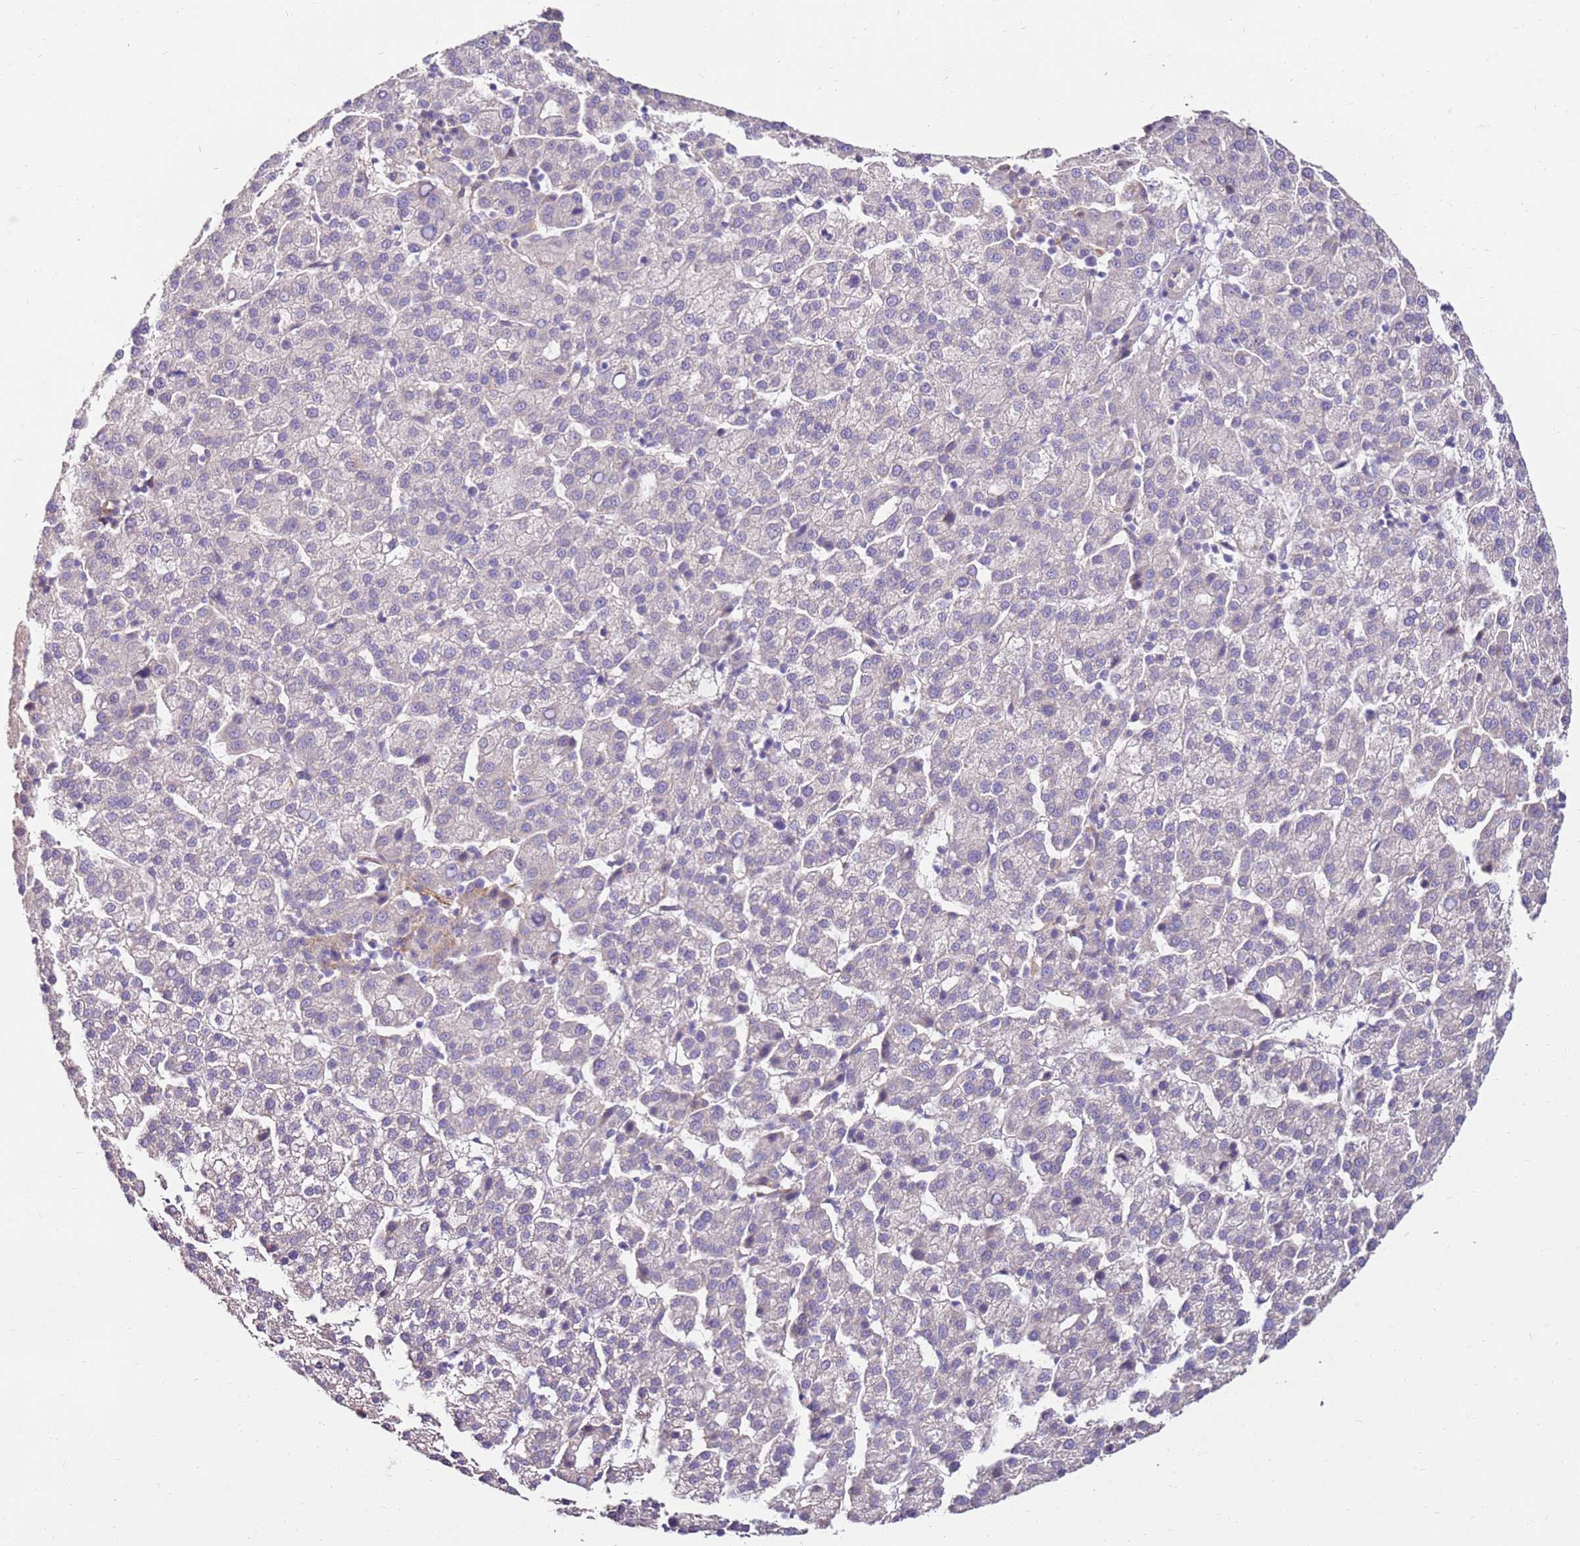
{"staining": {"intensity": "negative", "quantity": "none", "location": "none"}, "tissue": "liver cancer", "cell_type": "Tumor cells", "image_type": "cancer", "snomed": [{"axis": "morphology", "description": "Carcinoma, Hepatocellular, NOS"}, {"axis": "topography", "description": "Liver"}], "caption": "High magnification brightfield microscopy of liver hepatocellular carcinoma stained with DAB (brown) and counterstained with hematoxylin (blue): tumor cells show no significant expression.", "gene": "SLC44A4", "patient": {"sex": "female", "age": 58}}